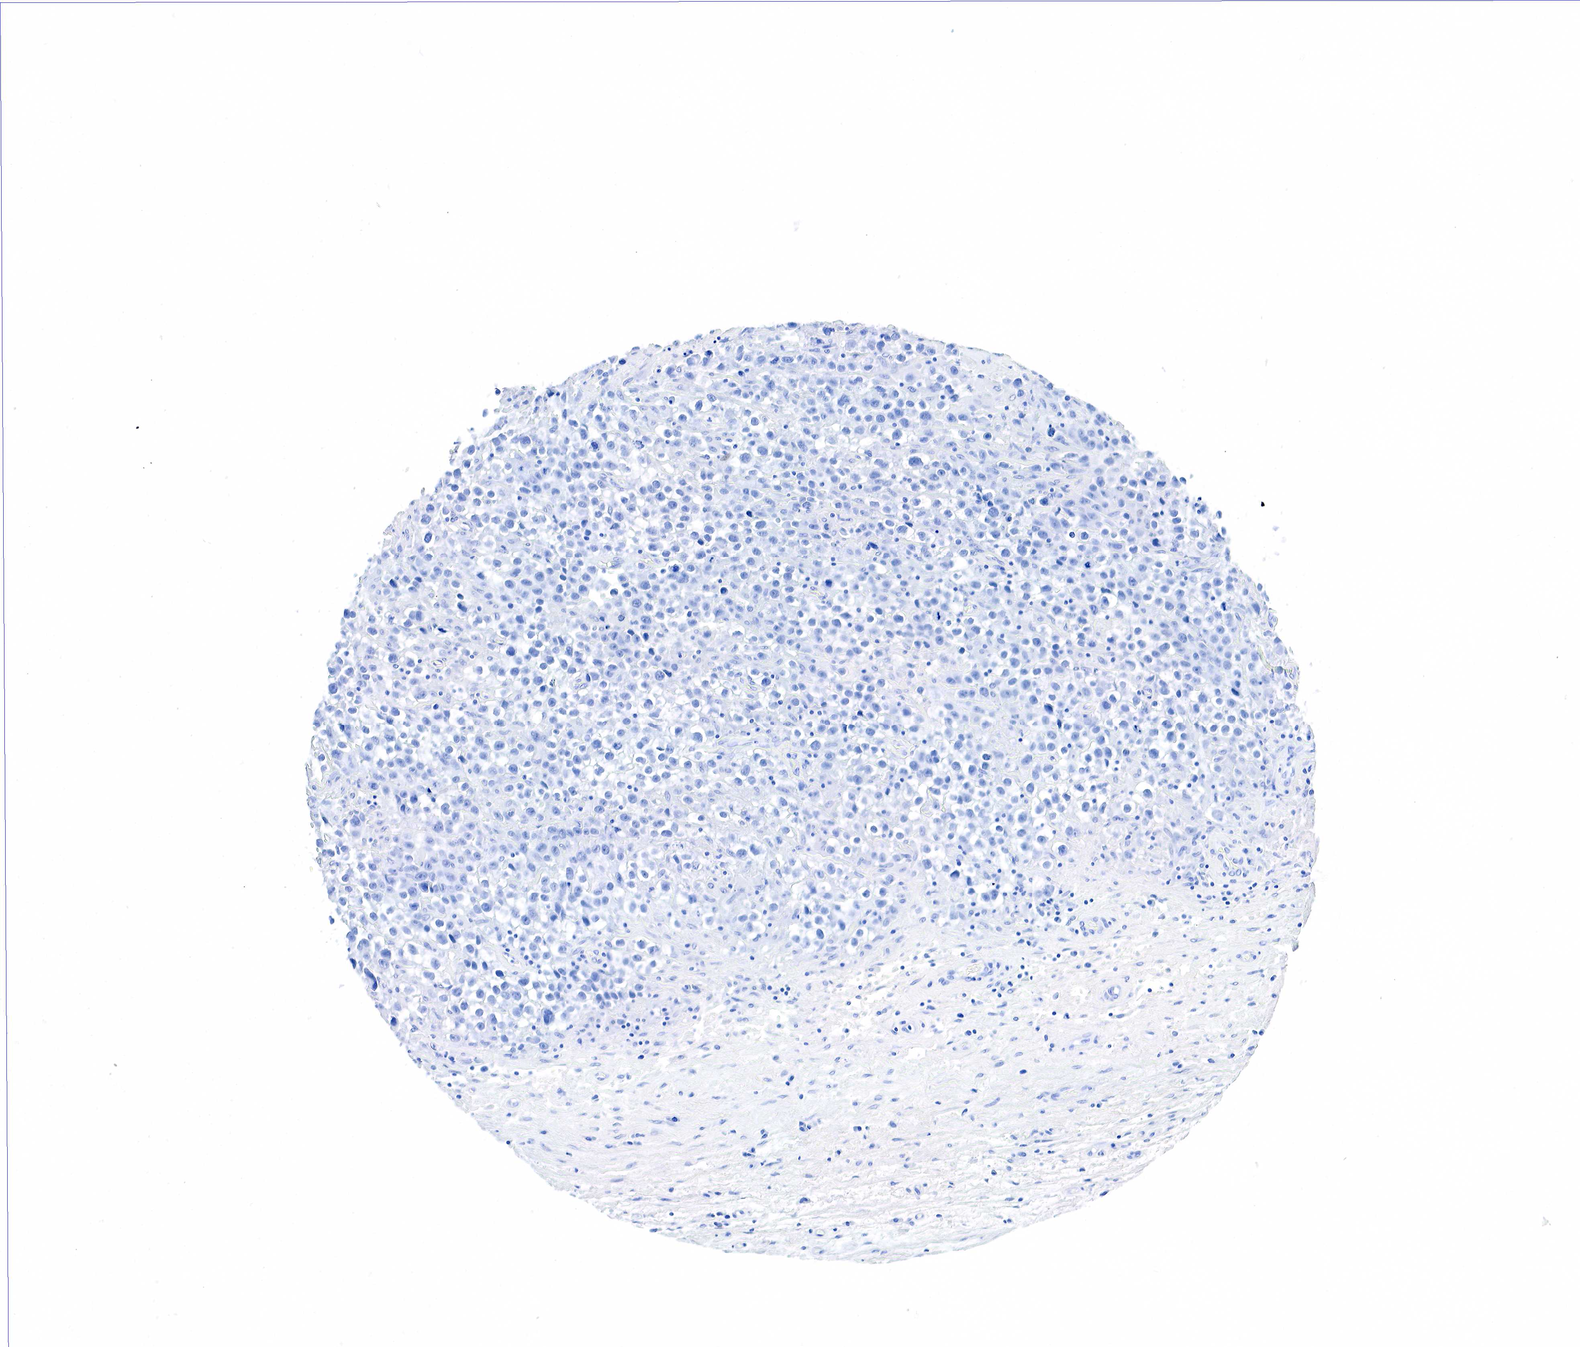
{"staining": {"intensity": "negative", "quantity": "none", "location": "none"}, "tissue": "testis cancer", "cell_type": "Tumor cells", "image_type": "cancer", "snomed": [{"axis": "morphology", "description": "Seminoma, NOS"}, {"axis": "topography", "description": "Testis"}], "caption": "High power microscopy histopathology image of an IHC photomicrograph of seminoma (testis), revealing no significant positivity in tumor cells.", "gene": "ACP3", "patient": {"sex": "male", "age": 43}}